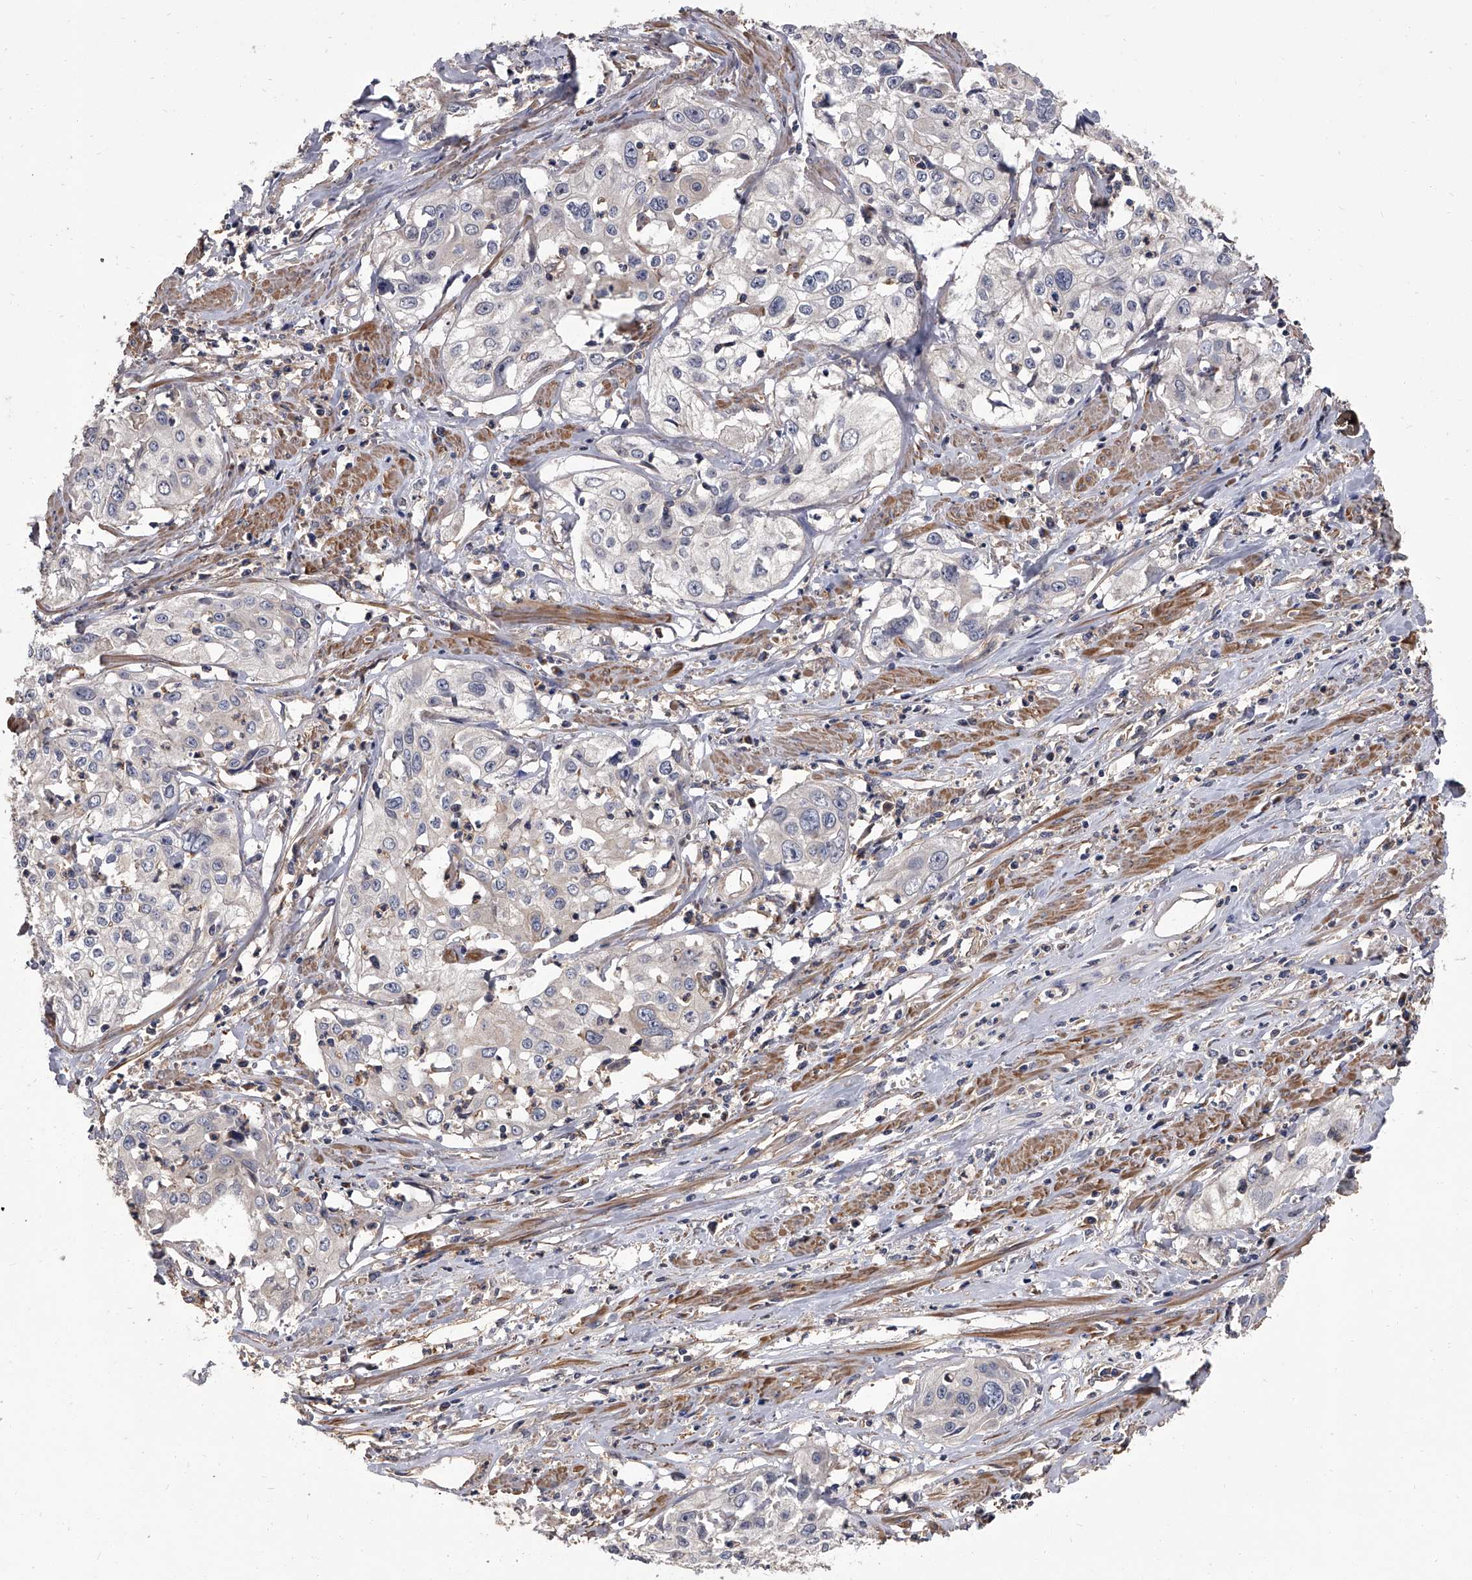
{"staining": {"intensity": "negative", "quantity": "none", "location": "none"}, "tissue": "cervical cancer", "cell_type": "Tumor cells", "image_type": "cancer", "snomed": [{"axis": "morphology", "description": "Squamous cell carcinoma, NOS"}, {"axis": "topography", "description": "Cervix"}], "caption": "Tumor cells are negative for brown protein staining in cervical cancer. The staining is performed using DAB (3,3'-diaminobenzidine) brown chromogen with nuclei counter-stained in using hematoxylin.", "gene": "STK36", "patient": {"sex": "female", "age": 31}}